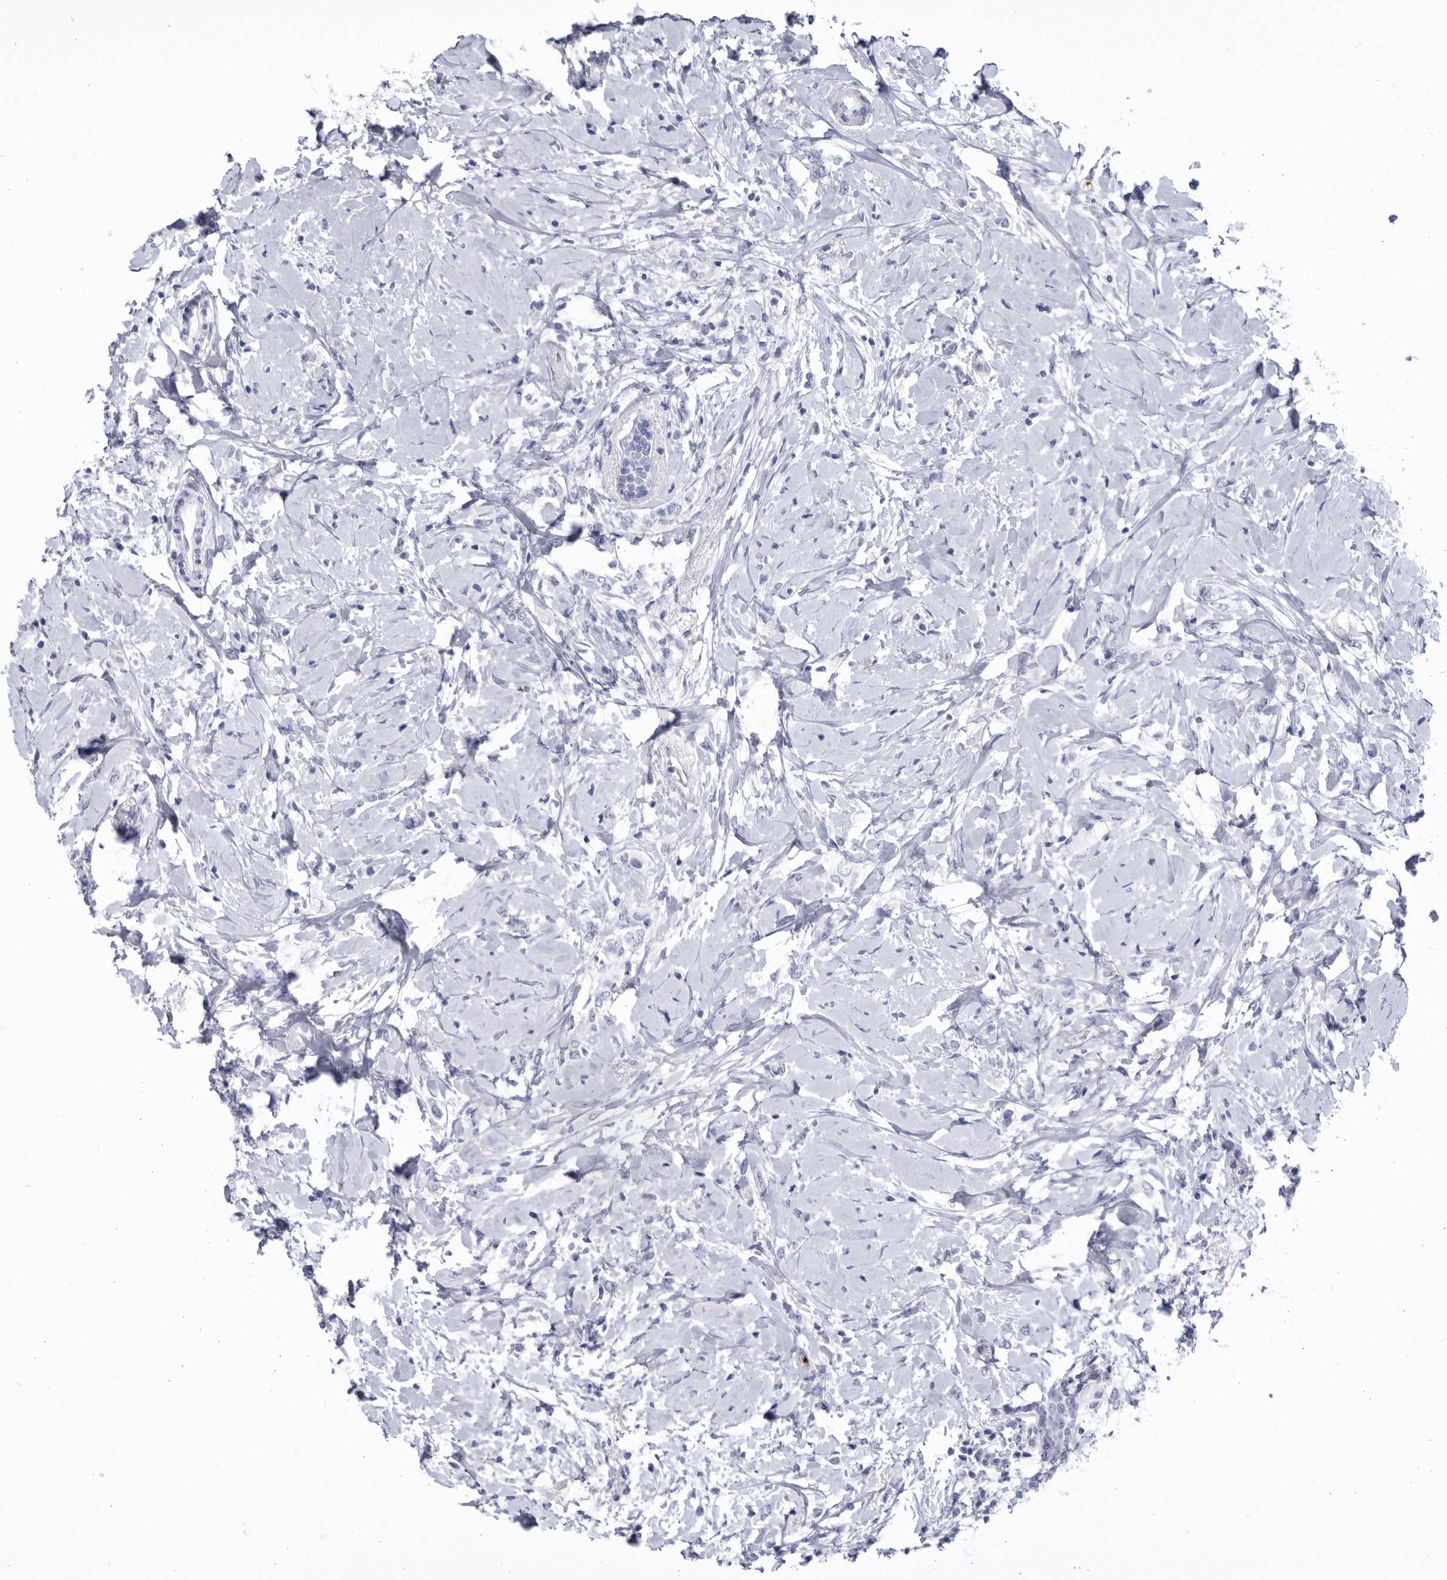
{"staining": {"intensity": "negative", "quantity": "none", "location": "none"}, "tissue": "breast cancer", "cell_type": "Tumor cells", "image_type": "cancer", "snomed": [{"axis": "morphology", "description": "Normal tissue, NOS"}, {"axis": "morphology", "description": "Lobular carcinoma"}, {"axis": "topography", "description": "Breast"}], "caption": "An image of breast cancer stained for a protein reveals no brown staining in tumor cells.", "gene": "CCDC181", "patient": {"sex": "female", "age": 47}}